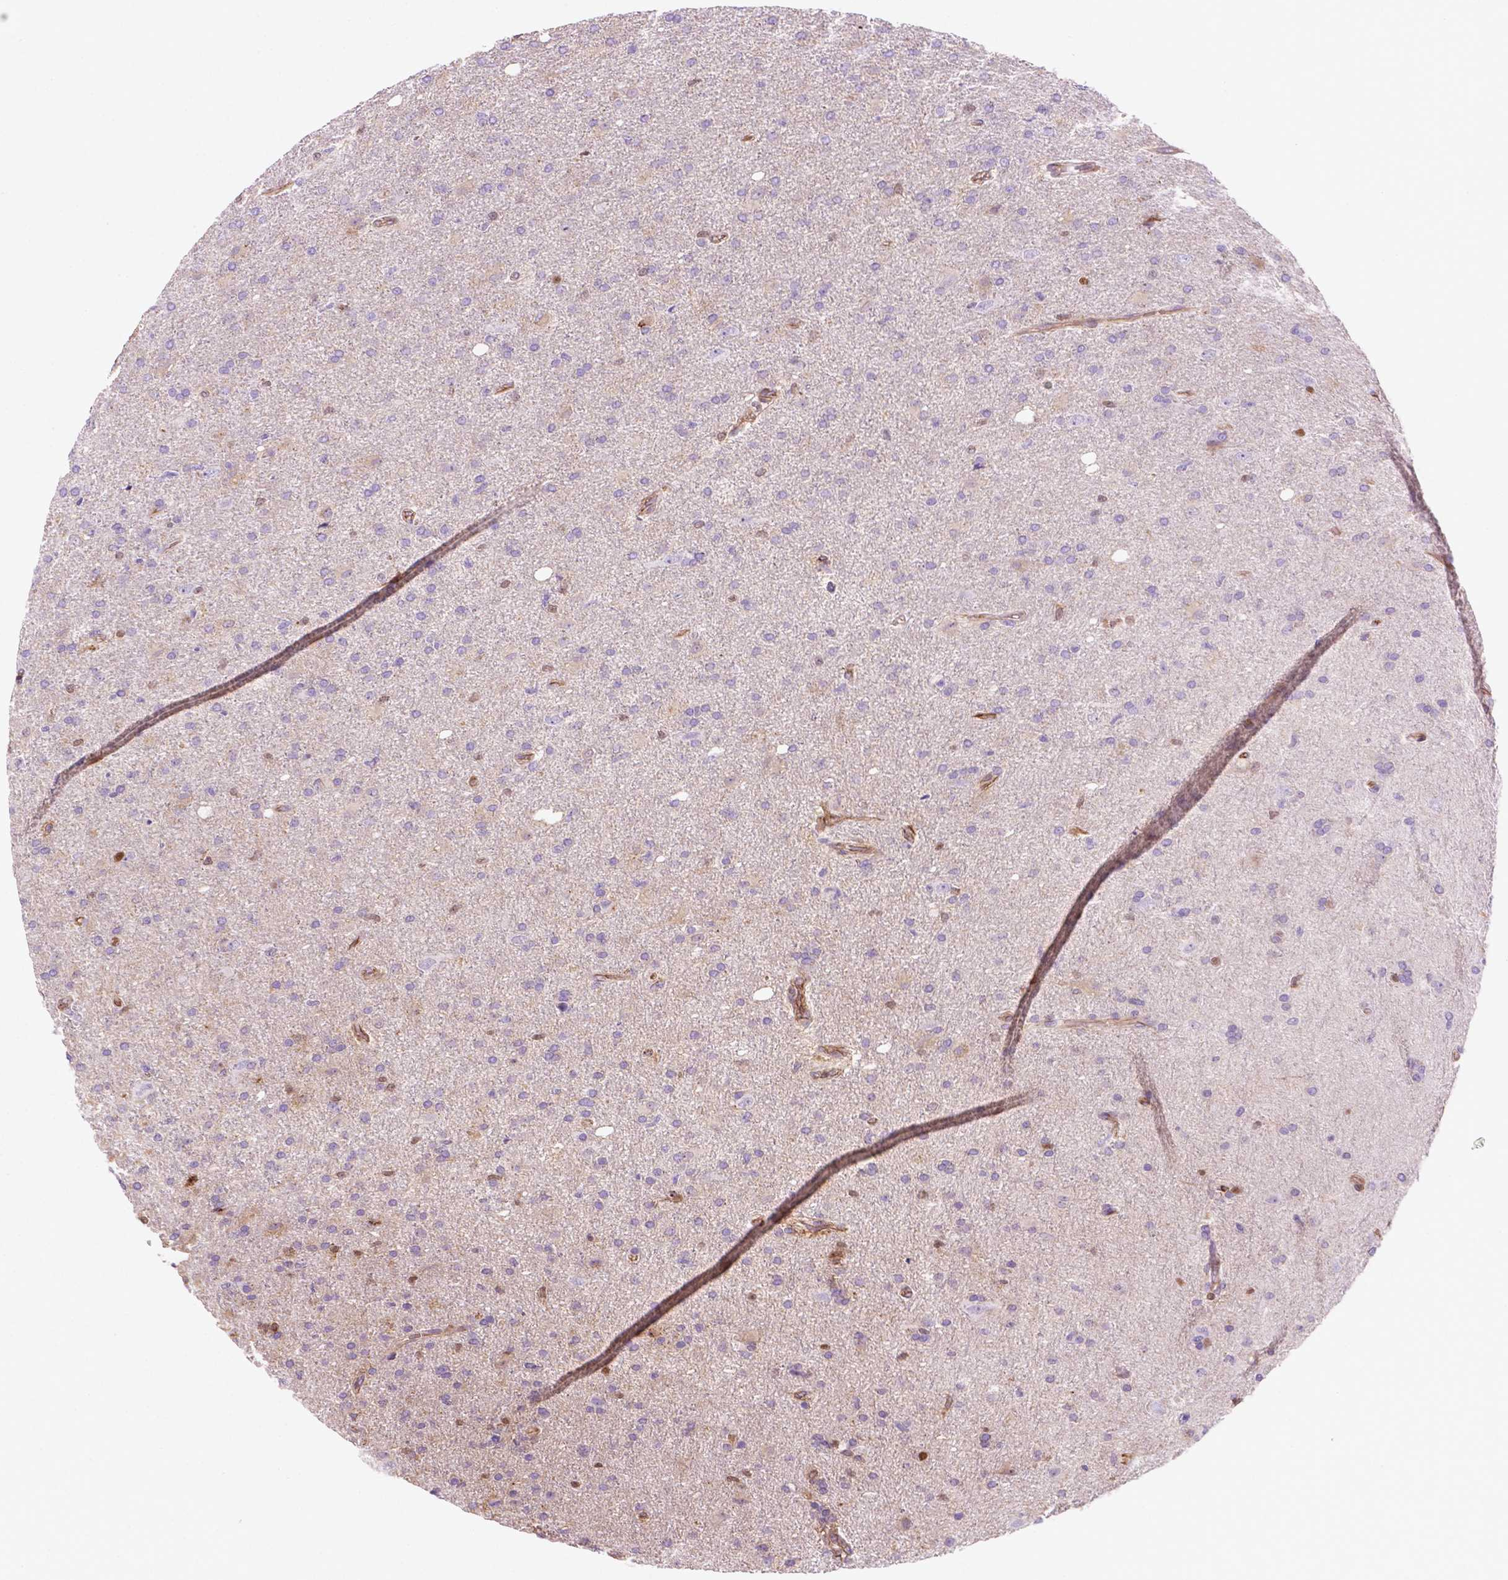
{"staining": {"intensity": "negative", "quantity": "none", "location": "none"}, "tissue": "glioma", "cell_type": "Tumor cells", "image_type": "cancer", "snomed": [{"axis": "morphology", "description": "Glioma, malignant, High grade"}, {"axis": "topography", "description": "Cerebral cortex"}], "caption": "DAB immunohistochemical staining of human malignant glioma (high-grade) shows no significant expression in tumor cells.", "gene": "DCN", "patient": {"sex": "male", "age": 70}}